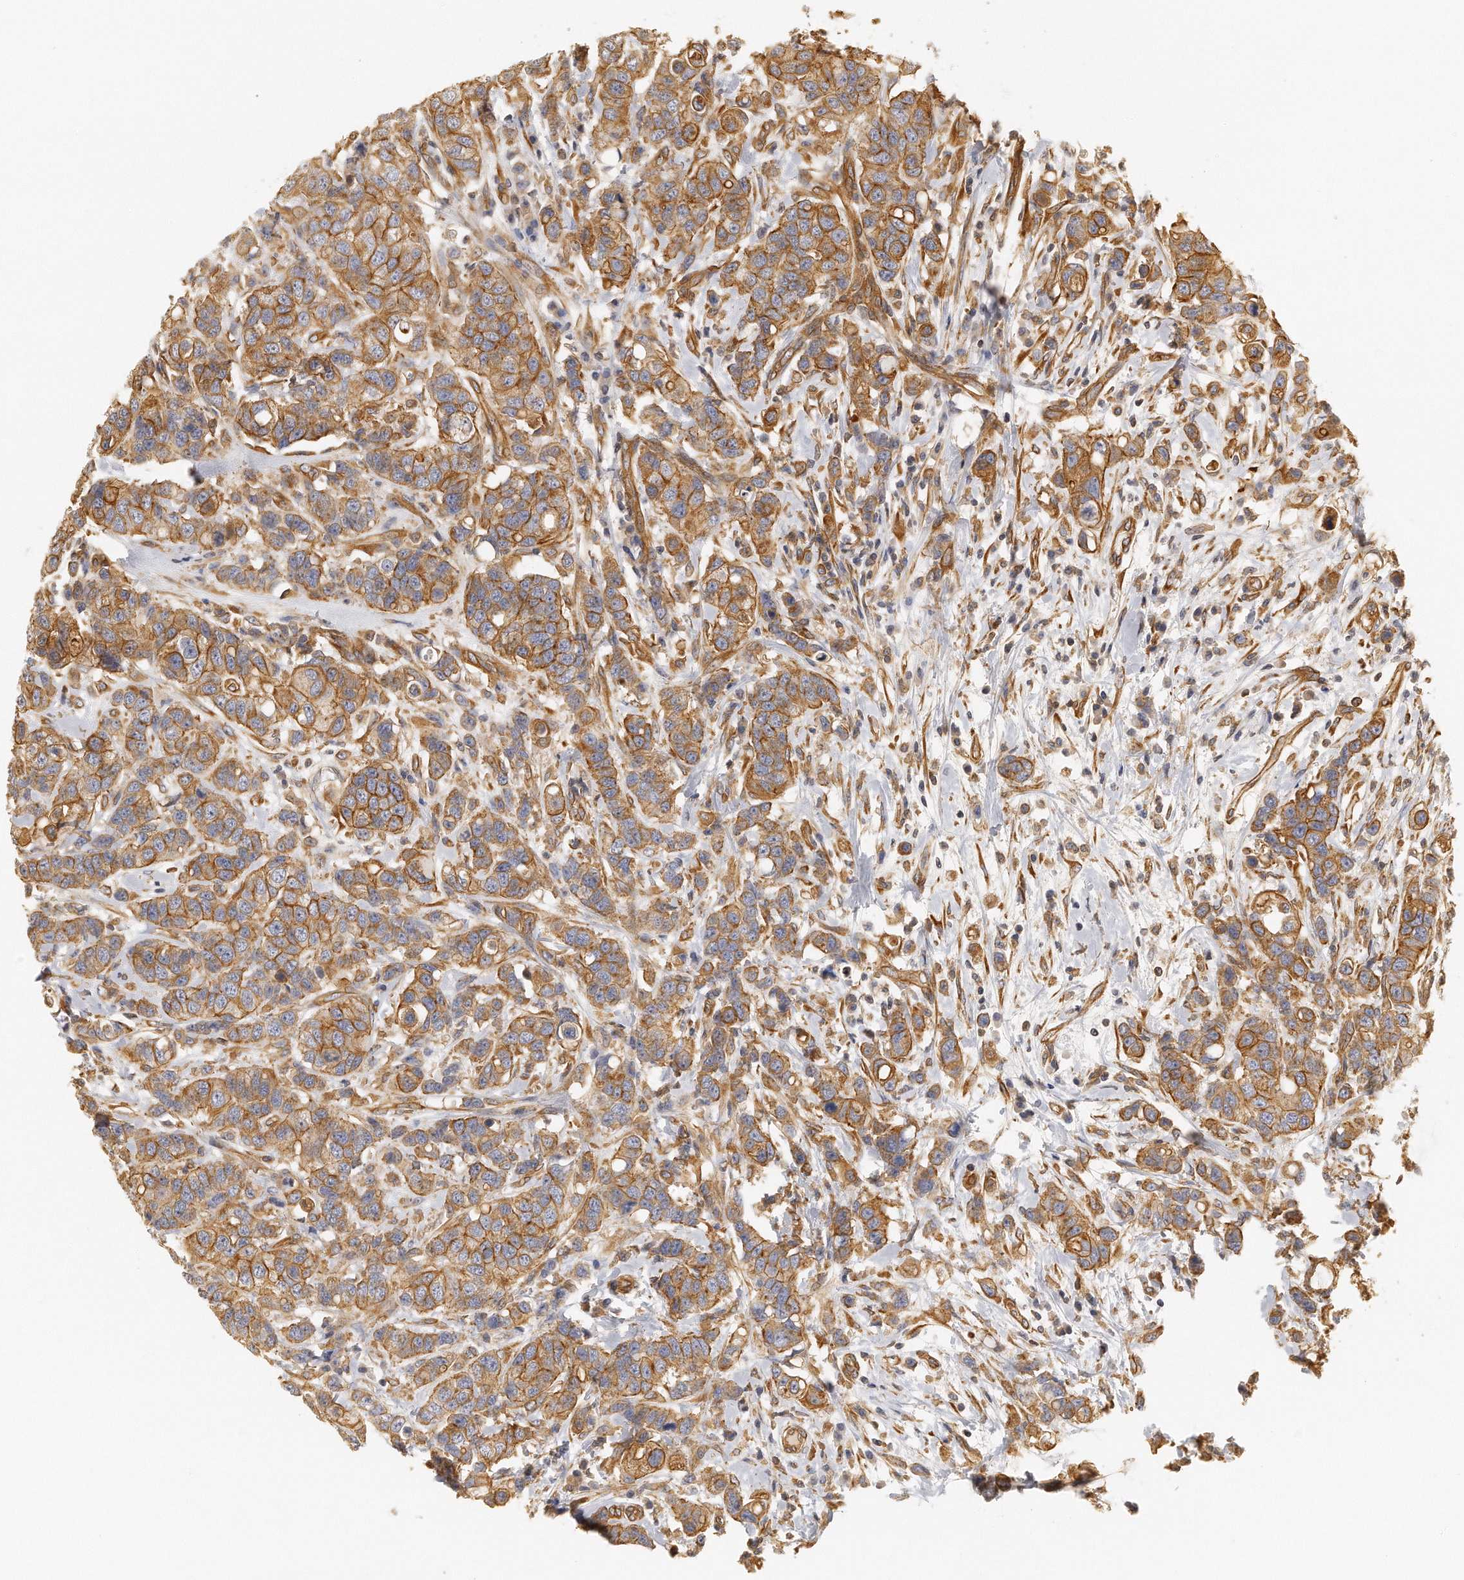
{"staining": {"intensity": "moderate", "quantity": ">75%", "location": "cytoplasmic/membranous"}, "tissue": "breast cancer", "cell_type": "Tumor cells", "image_type": "cancer", "snomed": [{"axis": "morphology", "description": "Duct carcinoma"}, {"axis": "topography", "description": "Breast"}], "caption": "The photomicrograph exhibits a brown stain indicating the presence of a protein in the cytoplasmic/membranous of tumor cells in breast cancer (intraductal carcinoma).", "gene": "CHST7", "patient": {"sex": "female", "age": 27}}